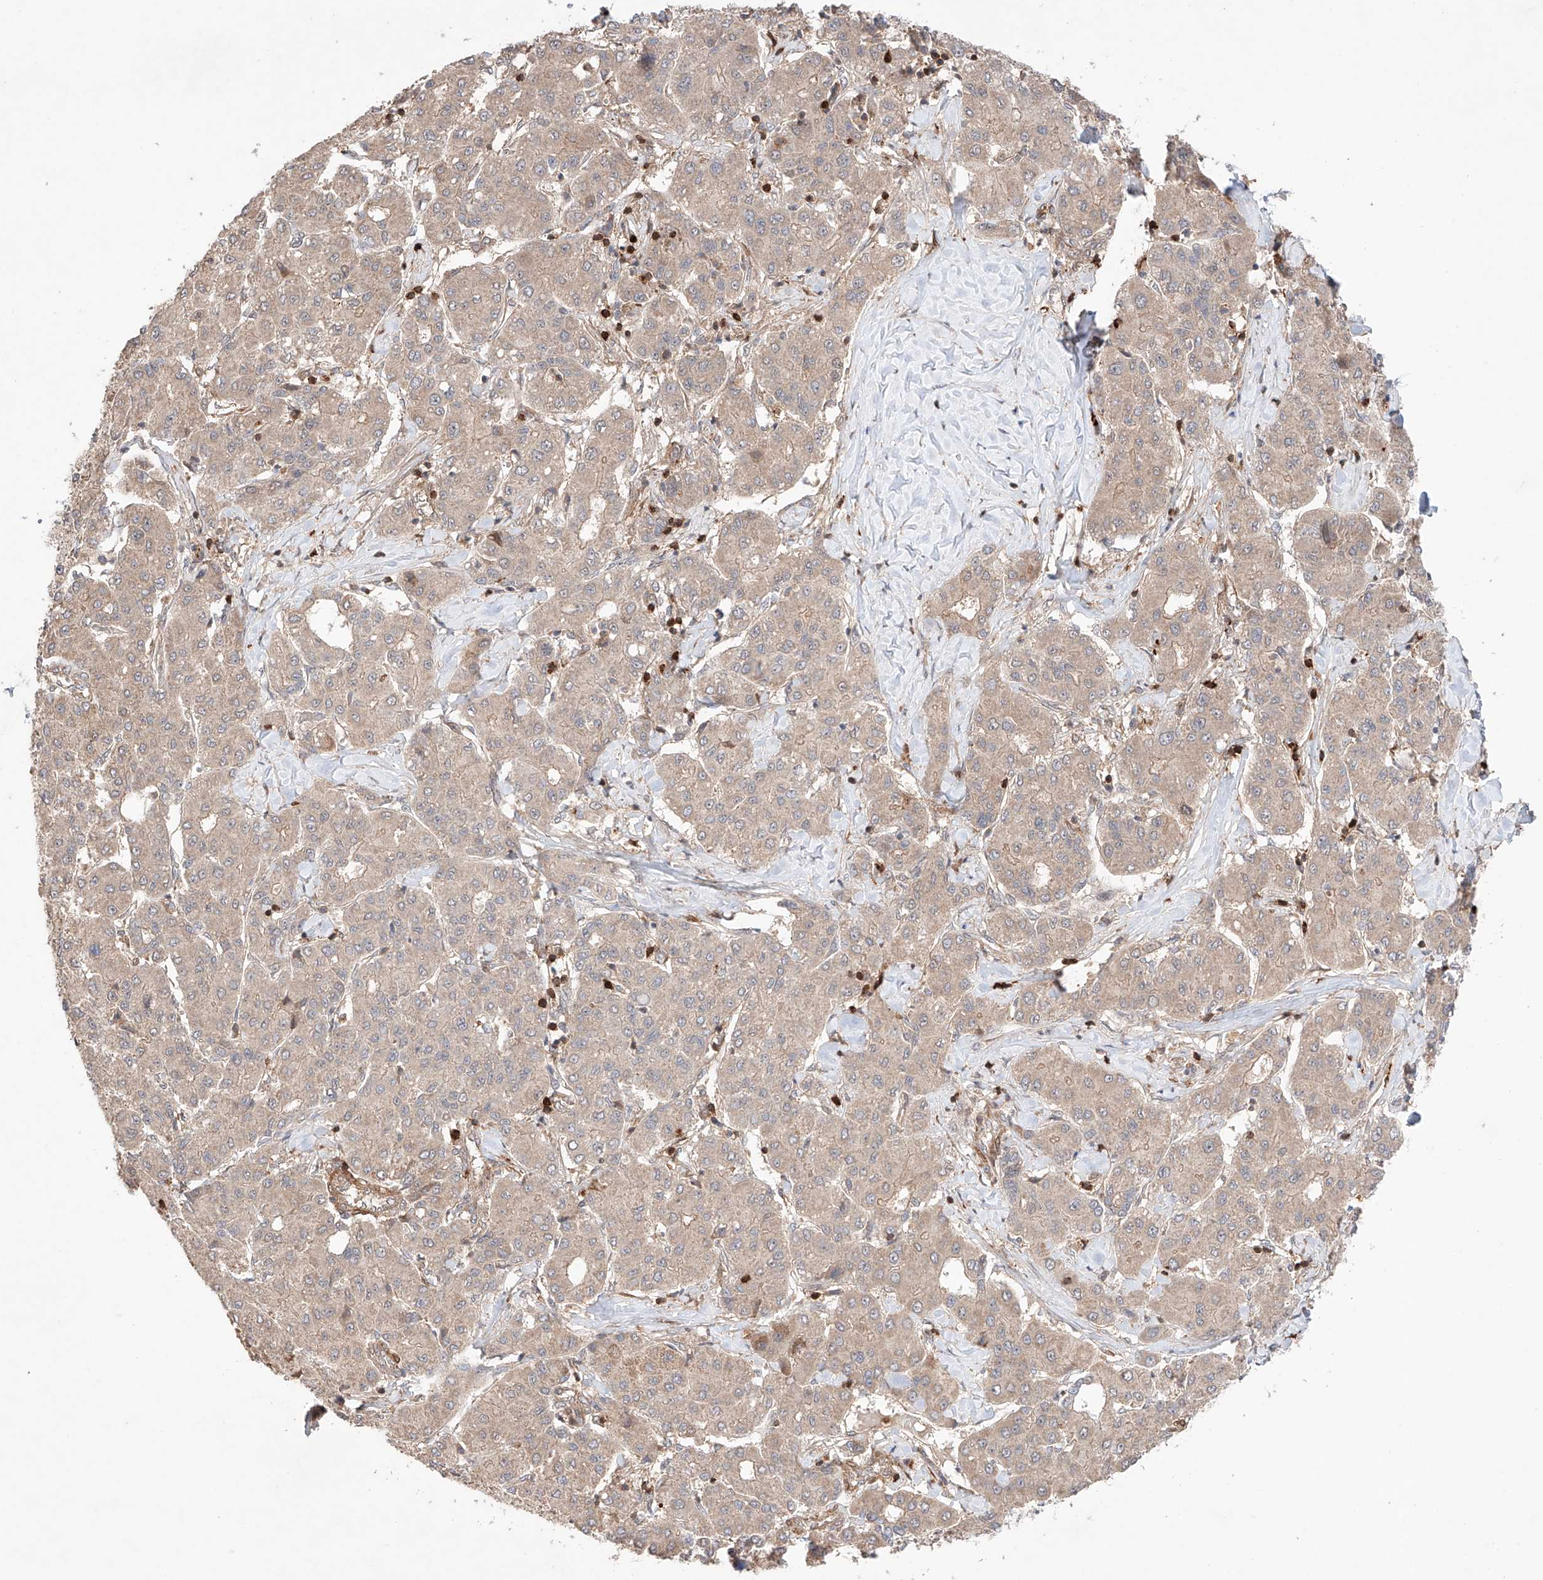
{"staining": {"intensity": "weak", "quantity": ">75%", "location": "cytoplasmic/membranous"}, "tissue": "liver cancer", "cell_type": "Tumor cells", "image_type": "cancer", "snomed": [{"axis": "morphology", "description": "Carcinoma, Hepatocellular, NOS"}, {"axis": "topography", "description": "Liver"}], "caption": "Liver hepatocellular carcinoma stained with a protein marker shows weak staining in tumor cells.", "gene": "IGSF22", "patient": {"sex": "male", "age": 65}}